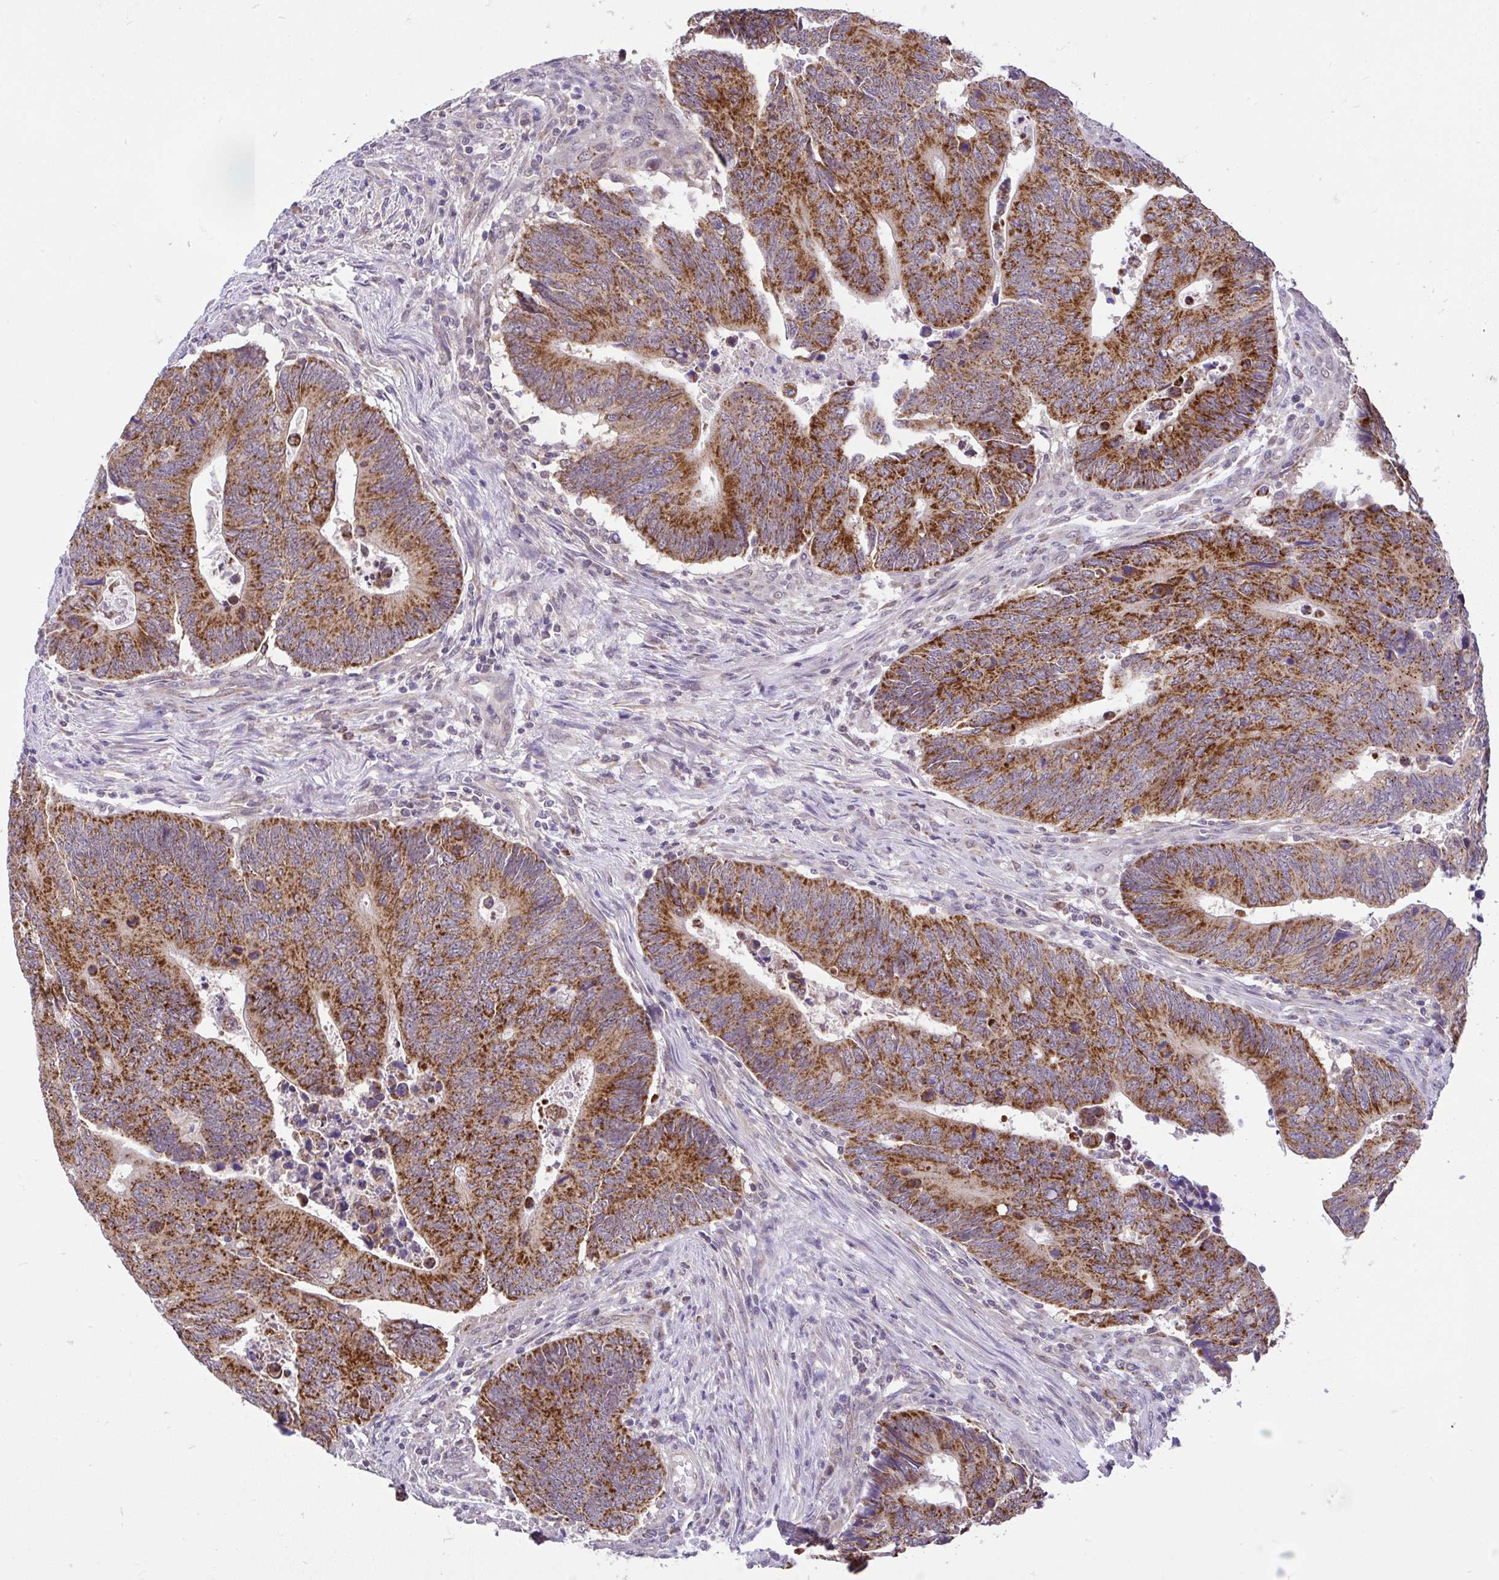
{"staining": {"intensity": "strong", "quantity": ">75%", "location": "cytoplasmic/membranous"}, "tissue": "colorectal cancer", "cell_type": "Tumor cells", "image_type": "cancer", "snomed": [{"axis": "morphology", "description": "Adenocarcinoma, NOS"}, {"axis": "topography", "description": "Colon"}], "caption": "IHC of colorectal adenocarcinoma exhibits high levels of strong cytoplasmic/membranous expression in approximately >75% of tumor cells.", "gene": "PYCR2", "patient": {"sex": "male", "age": 87}}